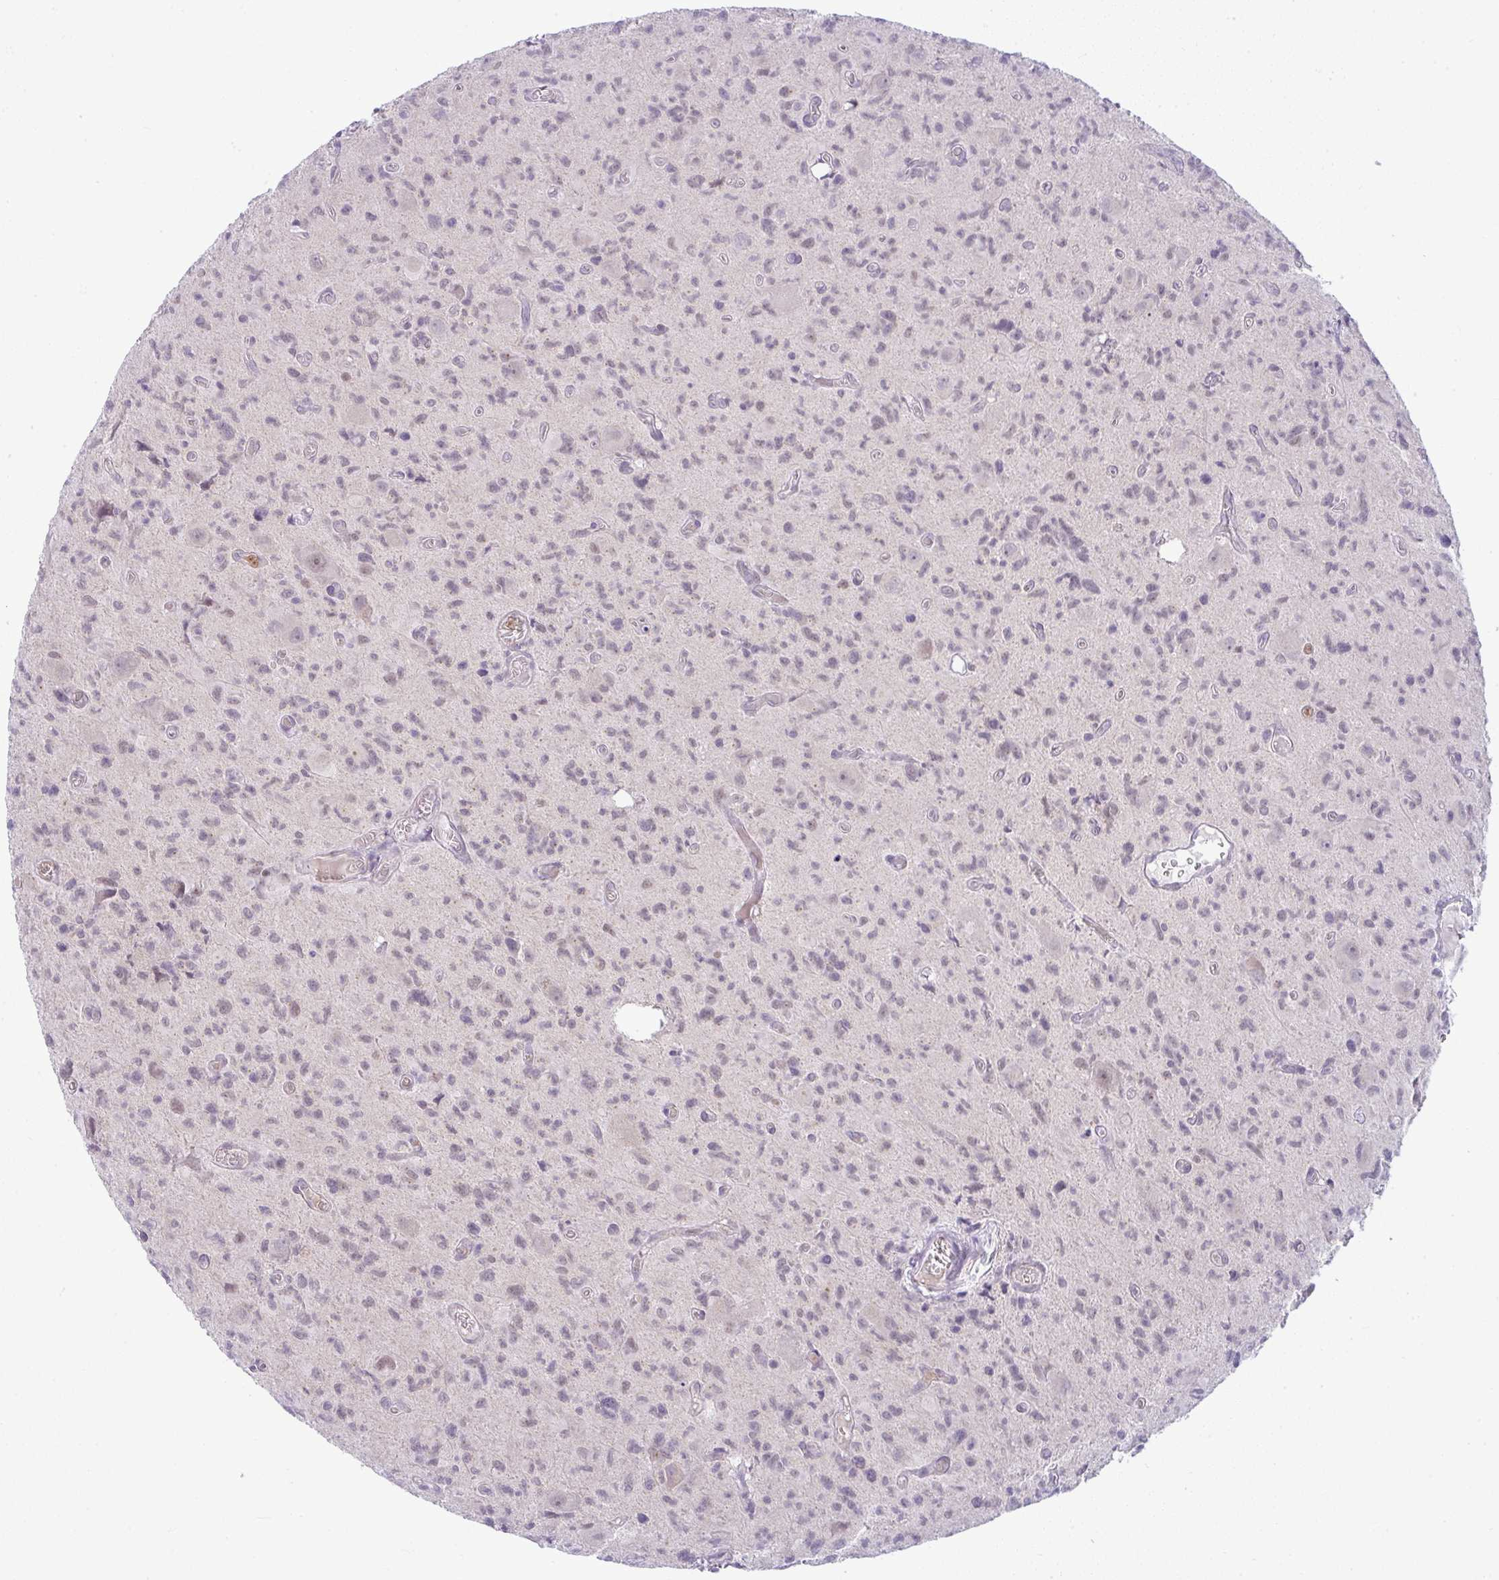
{"staining": {"intensity": "negative", "quantity": "none", "location": "none"}, "tissue": "glioma", "cell_type": "Tumor cells", "image_type": "cancer", "snomed": [{"axis": "morphology", "description": "Glioma, malignant, High grade"}, {"axis": "topography", "description": "Brain"}], "caption": "Immunohistochemistry image of glioma stained for a protein (brown), which displays no positivity in tumor cells.", "gene": "DZIP1", "patient": {"sex": "male", "age": 76}}